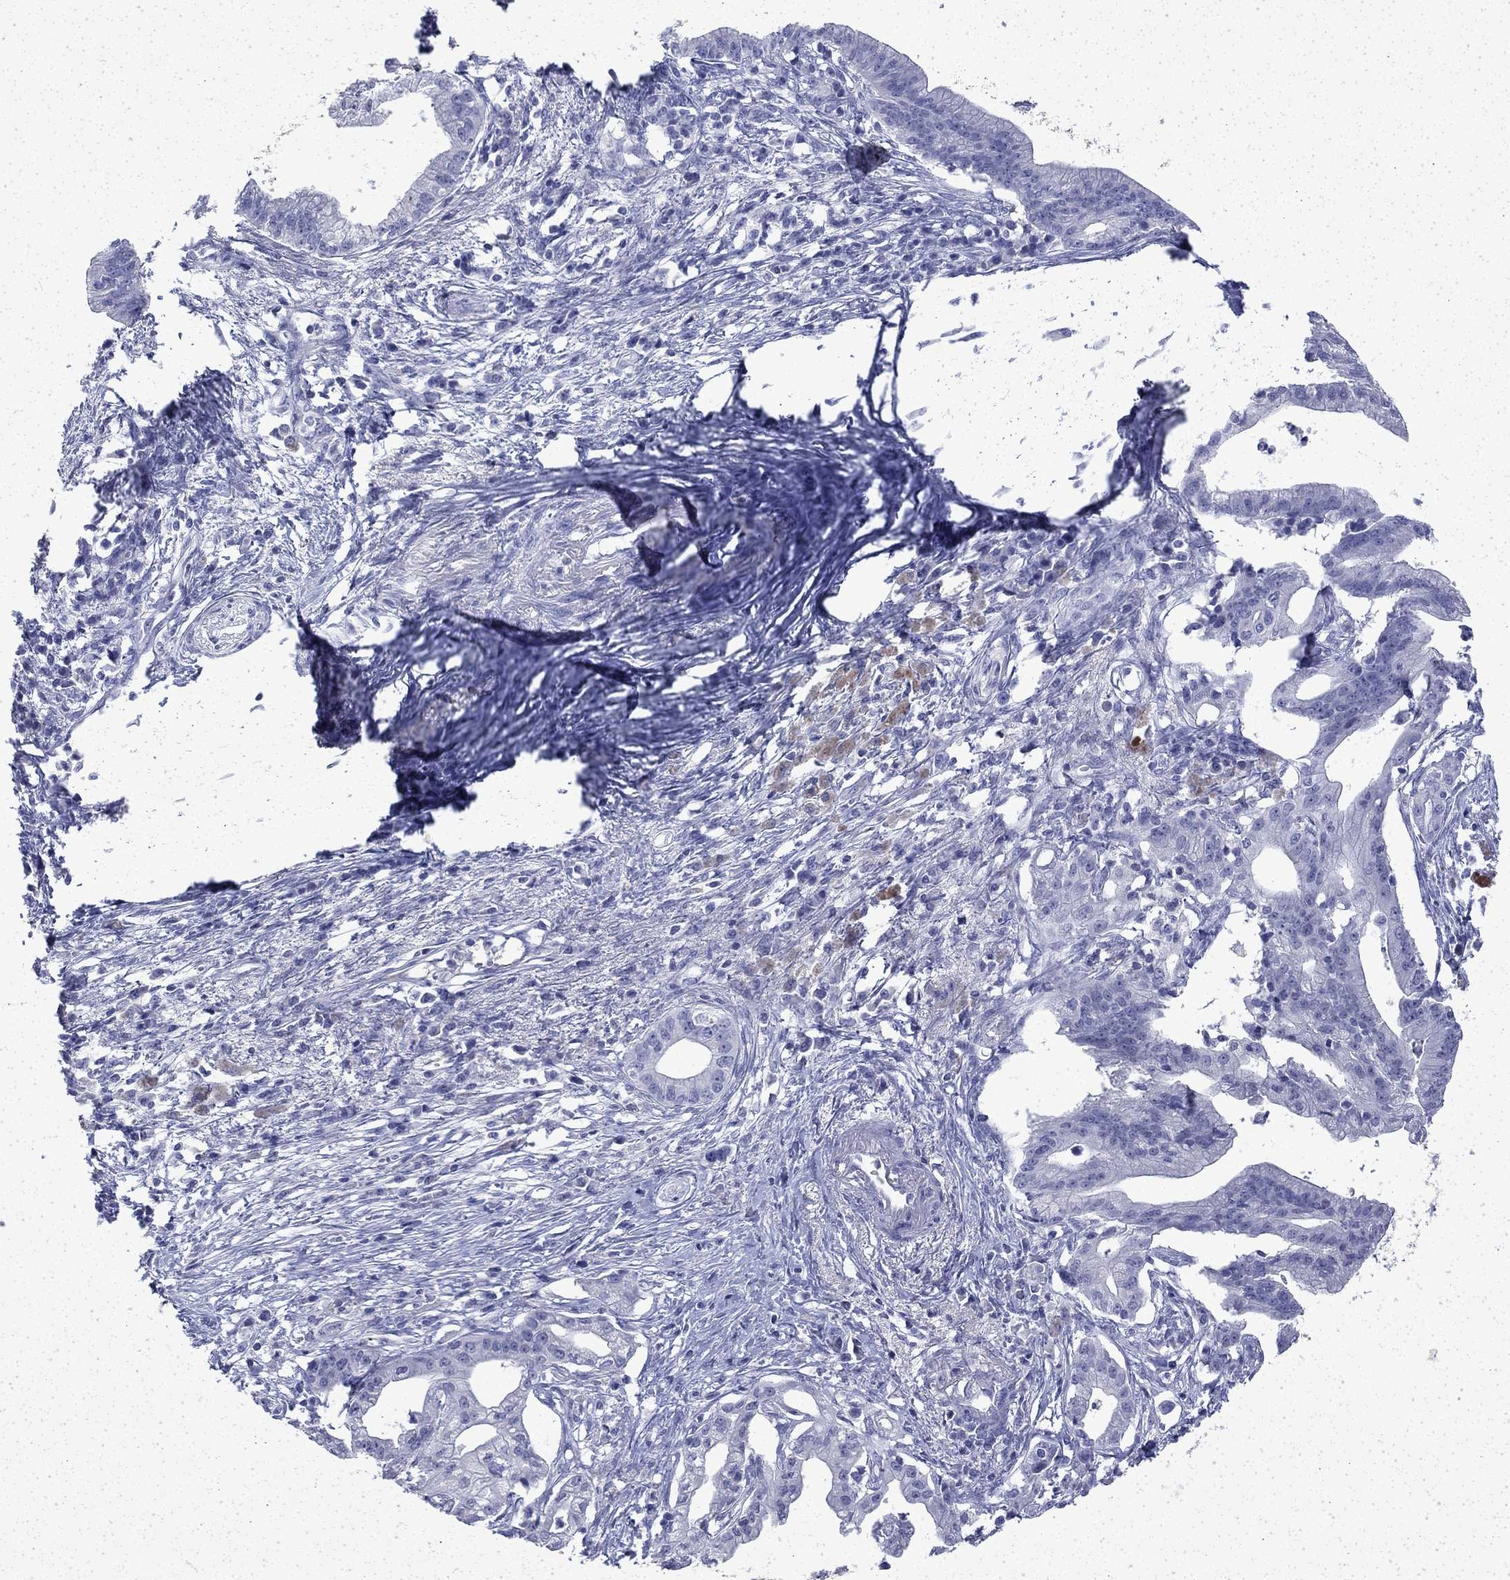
{"staining": {"intensity": "negative", "quantity": "none", "location": "none"}, "tissue": "pancreatic cancer", "cell_type": "Tumor cells", "image_type": "cancer", "snomed": [{"axis": "morphology", "description": "Normal tissue, NOS"}, {"axis": "morphology", "description": "Adenocarcinoma, NOS"}, {"axis": "topography", "description": "Pancreas"}], "caption": "An immunohistochemistry histopathology image of pancreatic cancer is shown. There is no staining in tumor cells of pancreatic cancer.", "gene": "ENPP6", "patient": {"sex": "female", "age": 58}}